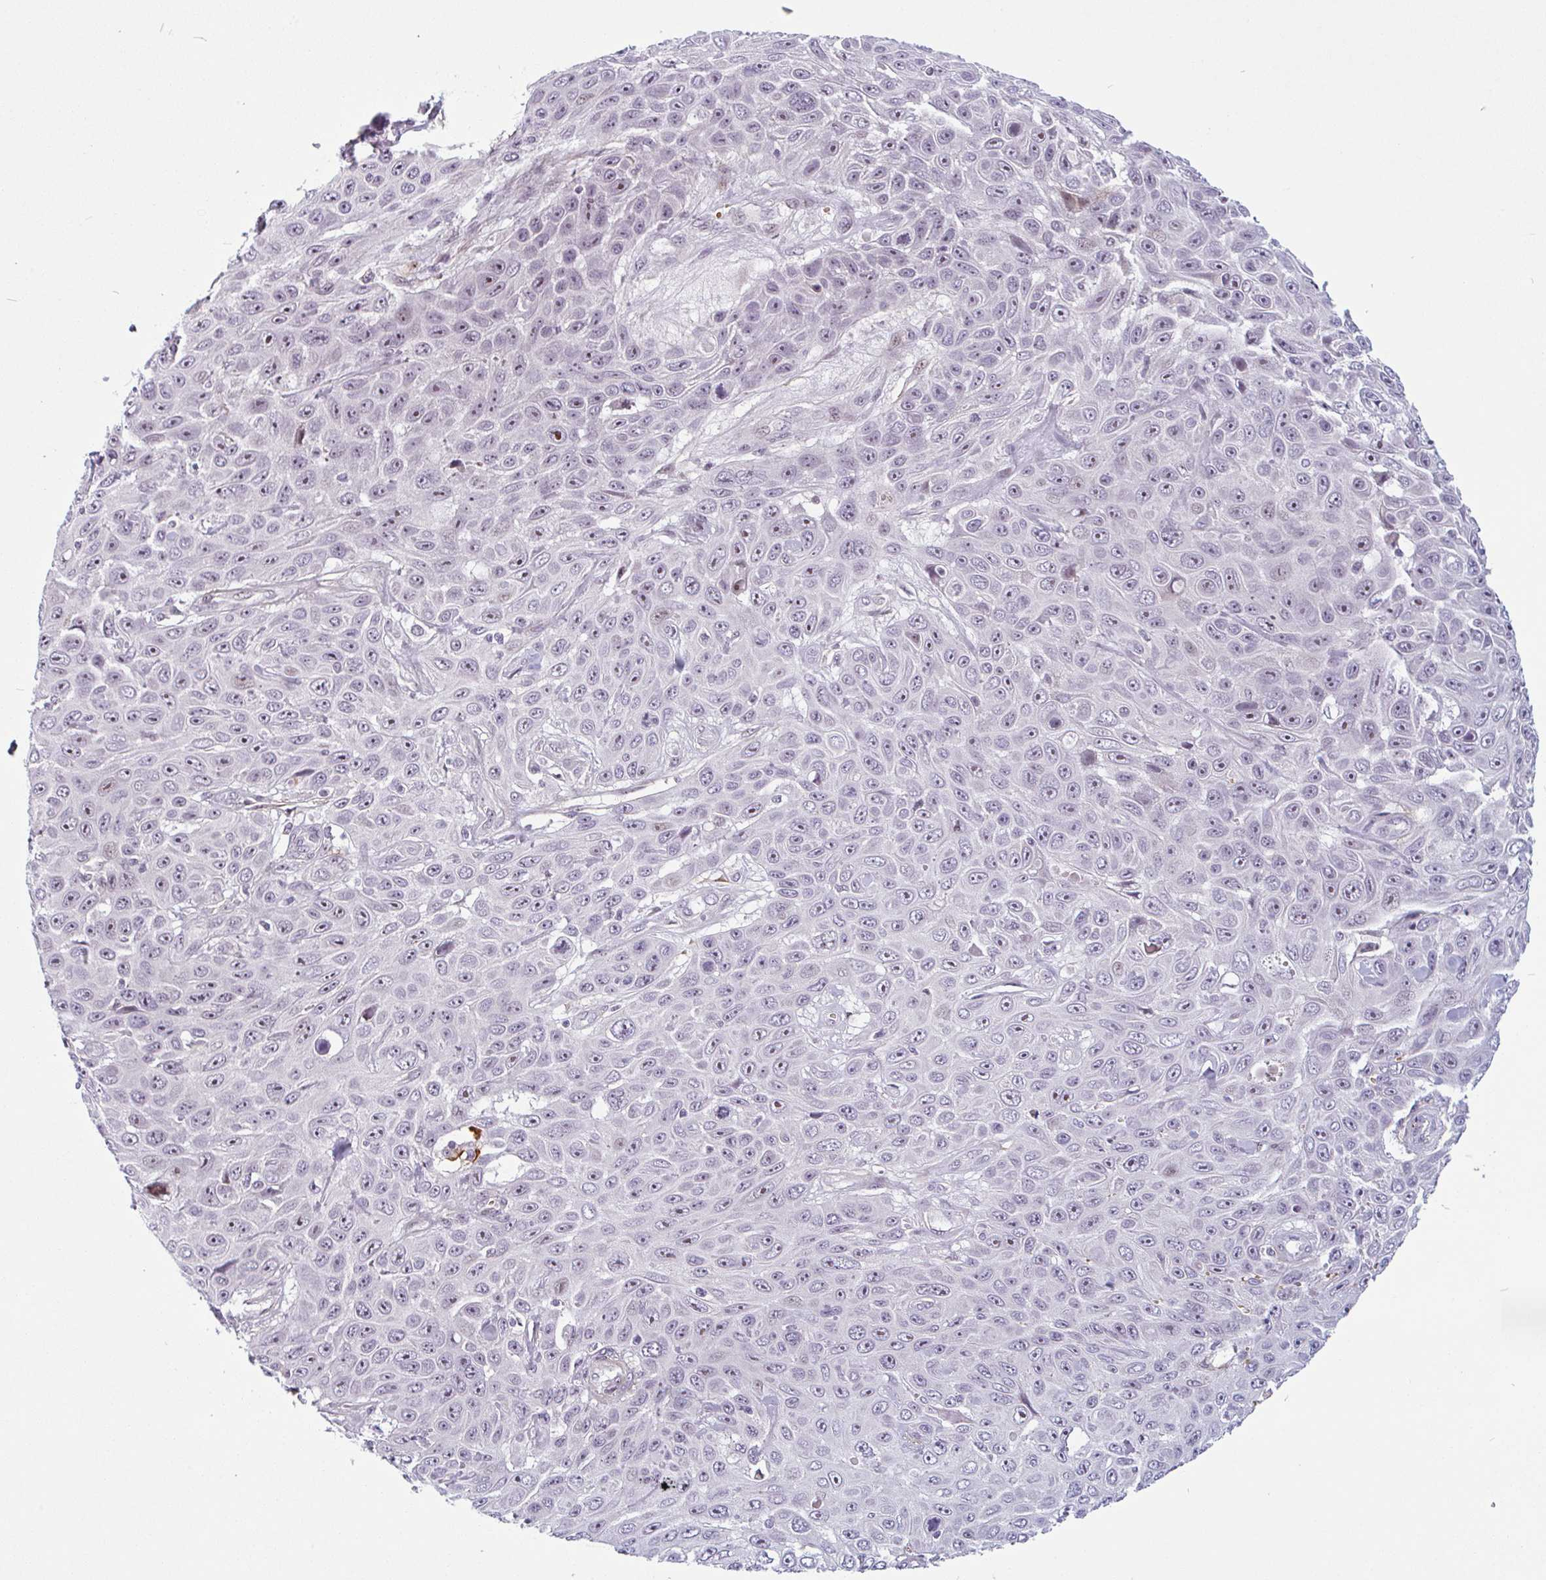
{"staining": {"intensity": "negative", "quantity": "none", "location": "none"}, "tissue": "skin cancer", "cell_type": "Tumor cells", "image_type": "cancer", "snomed": [{"axis": "morphology", "description": "Squamous cell carcinoma, NOS"}, {"axis": "topography", "description": "Skin"}], "caption": "The image reveals no staining of tumor cells in squamous cell carcinoma (skin). The staining is performed using DAB (3,3'-diaminobenzidine) brown chromogen with nuclei counter-stained in using hematoxylin.", "gene": "TMEM119", "patient": {"sex": "male", "age": 82}}